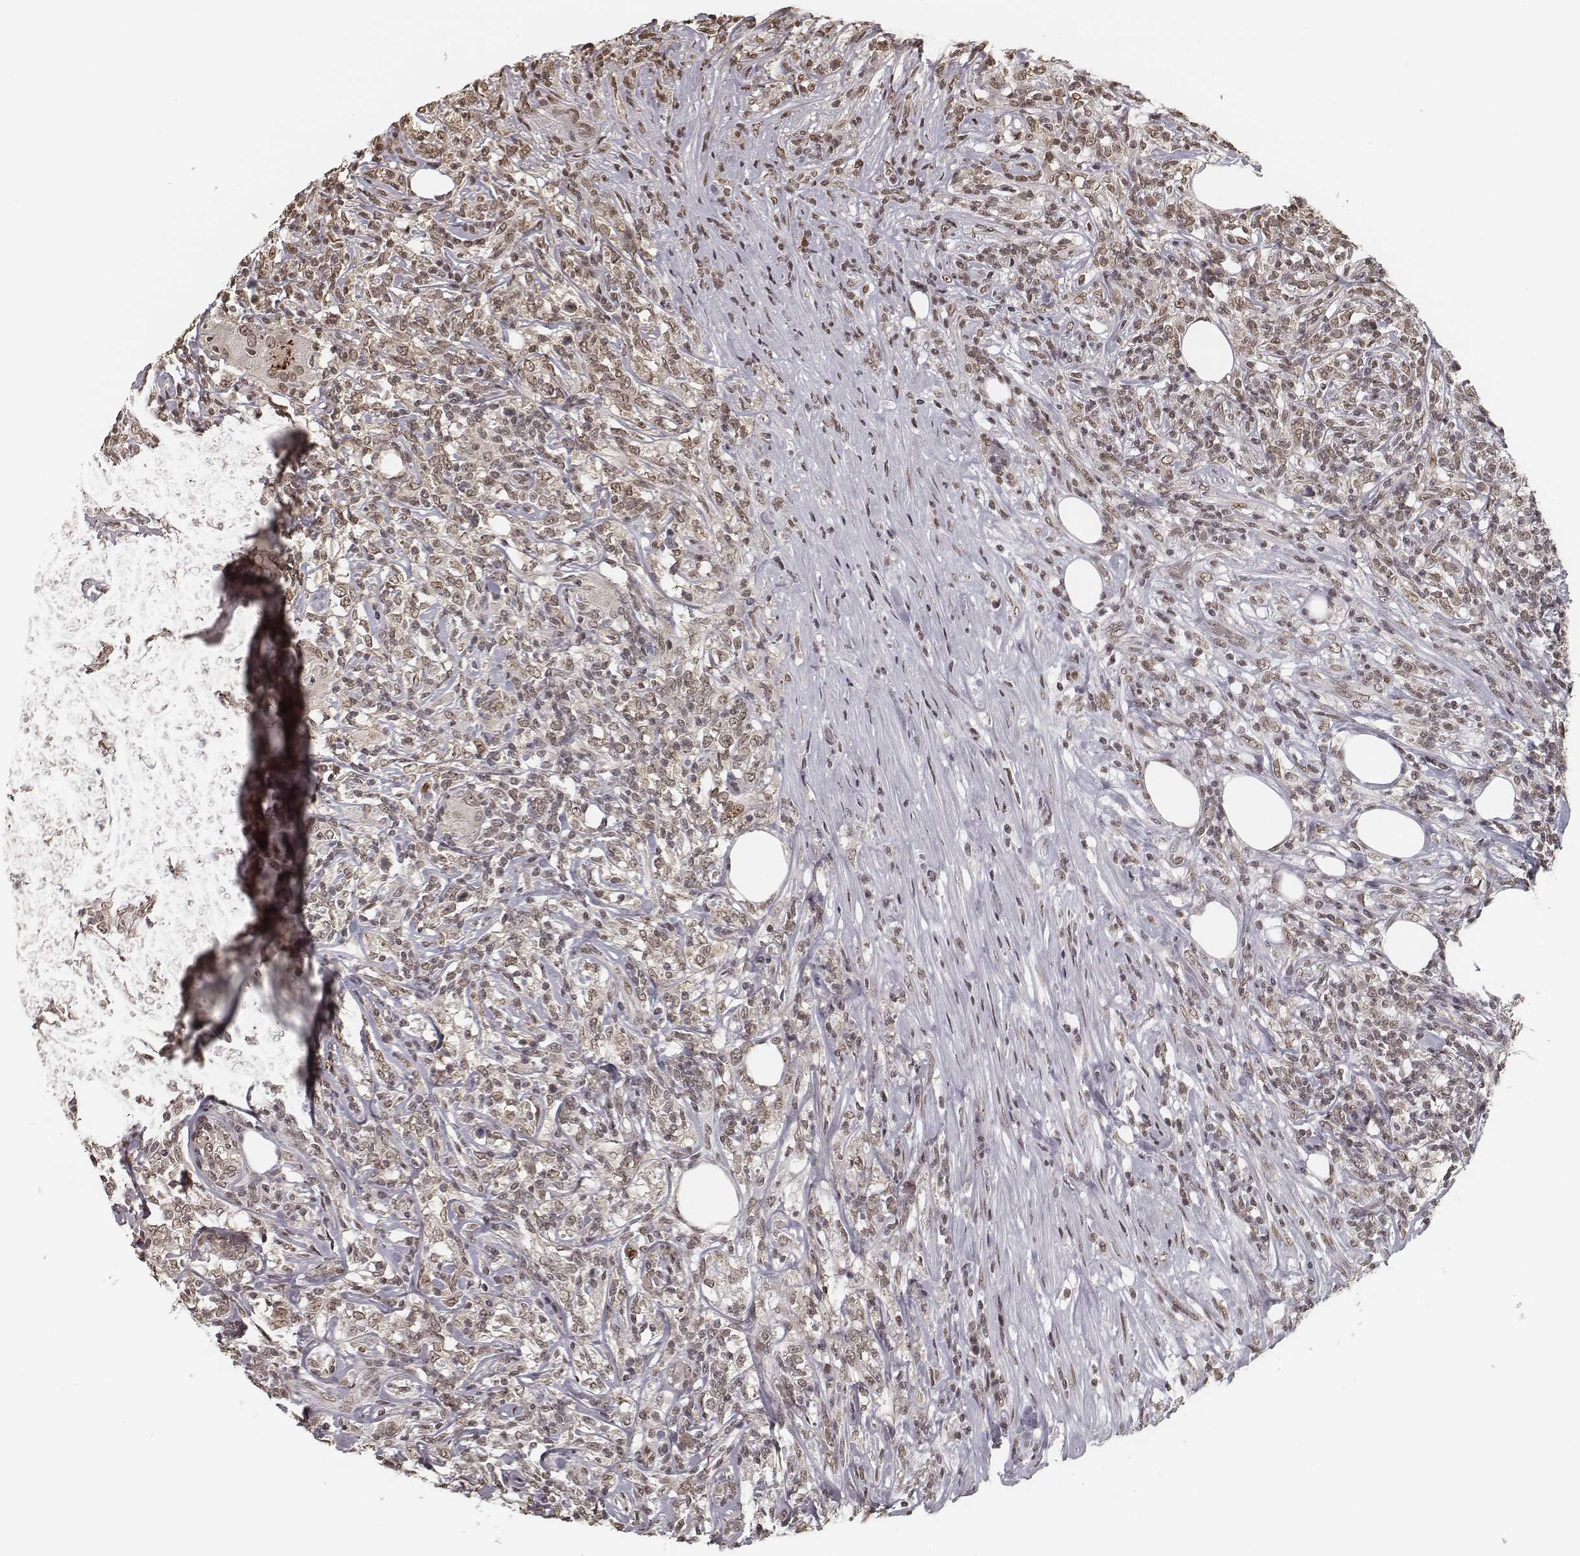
{"staining": {"intensity": "weak", "quantity": ">75%", "location": "nuclear"}, "tissue": "lymphoma", "cell_type": "Tumor cells", "image_type": "cancer", "snomed": [{"axis": "morphology", "description": "Malignant lymphoma, non-Hodgkin's type, High grade"}, {"axis": "topography", "description": "Lymph node"}], "caption": "Tumor cells demonstrate low levels of weak nuclear expression in approximately >75% of cells in human lymphoma.", "gene": "HMGA2", "patient": {"sex": "female", "age": 84}}